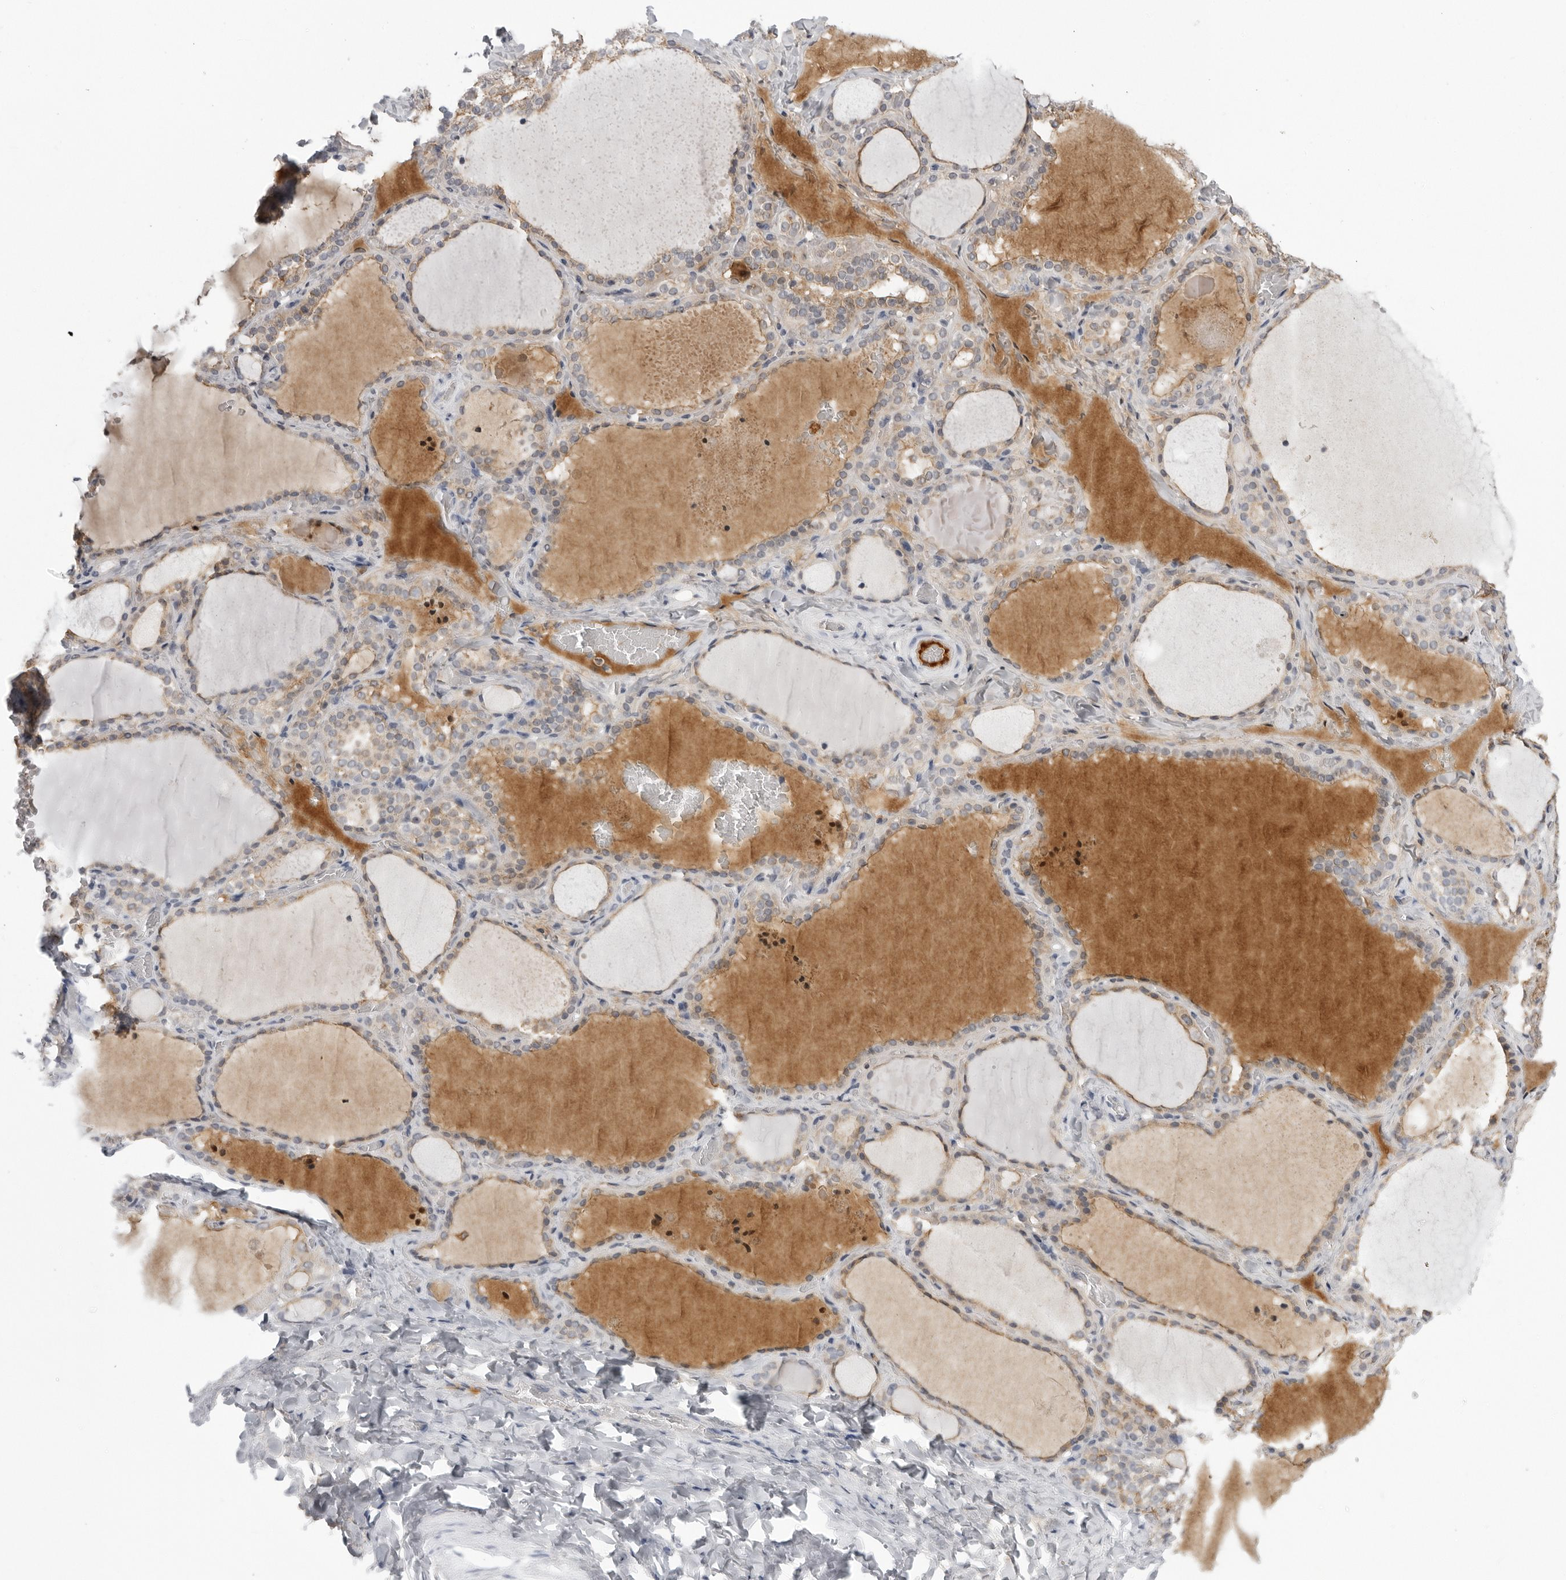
{"staining": {"intensity": "weak", "quantity": ">75%", "location": "cytoplasmic/membranous"}, "tissue": "thyroid gland", "cell_type": "Glandular cells", "image_type": "normal", "snomed": [{"axis": "morphology", "description": "Normal tissue, NOS"}, {"axis": "topography", "description": "Thyroid gland"}], "caption": "This is a micrograph of immunohistochemistry (IHC) staining of normal thyroid gland, which shows weak expression in the cytoplasmic/membranous of glandular cells.", "gene": "SERPINF2", "patient": {"sex": "female", "age": 22}}